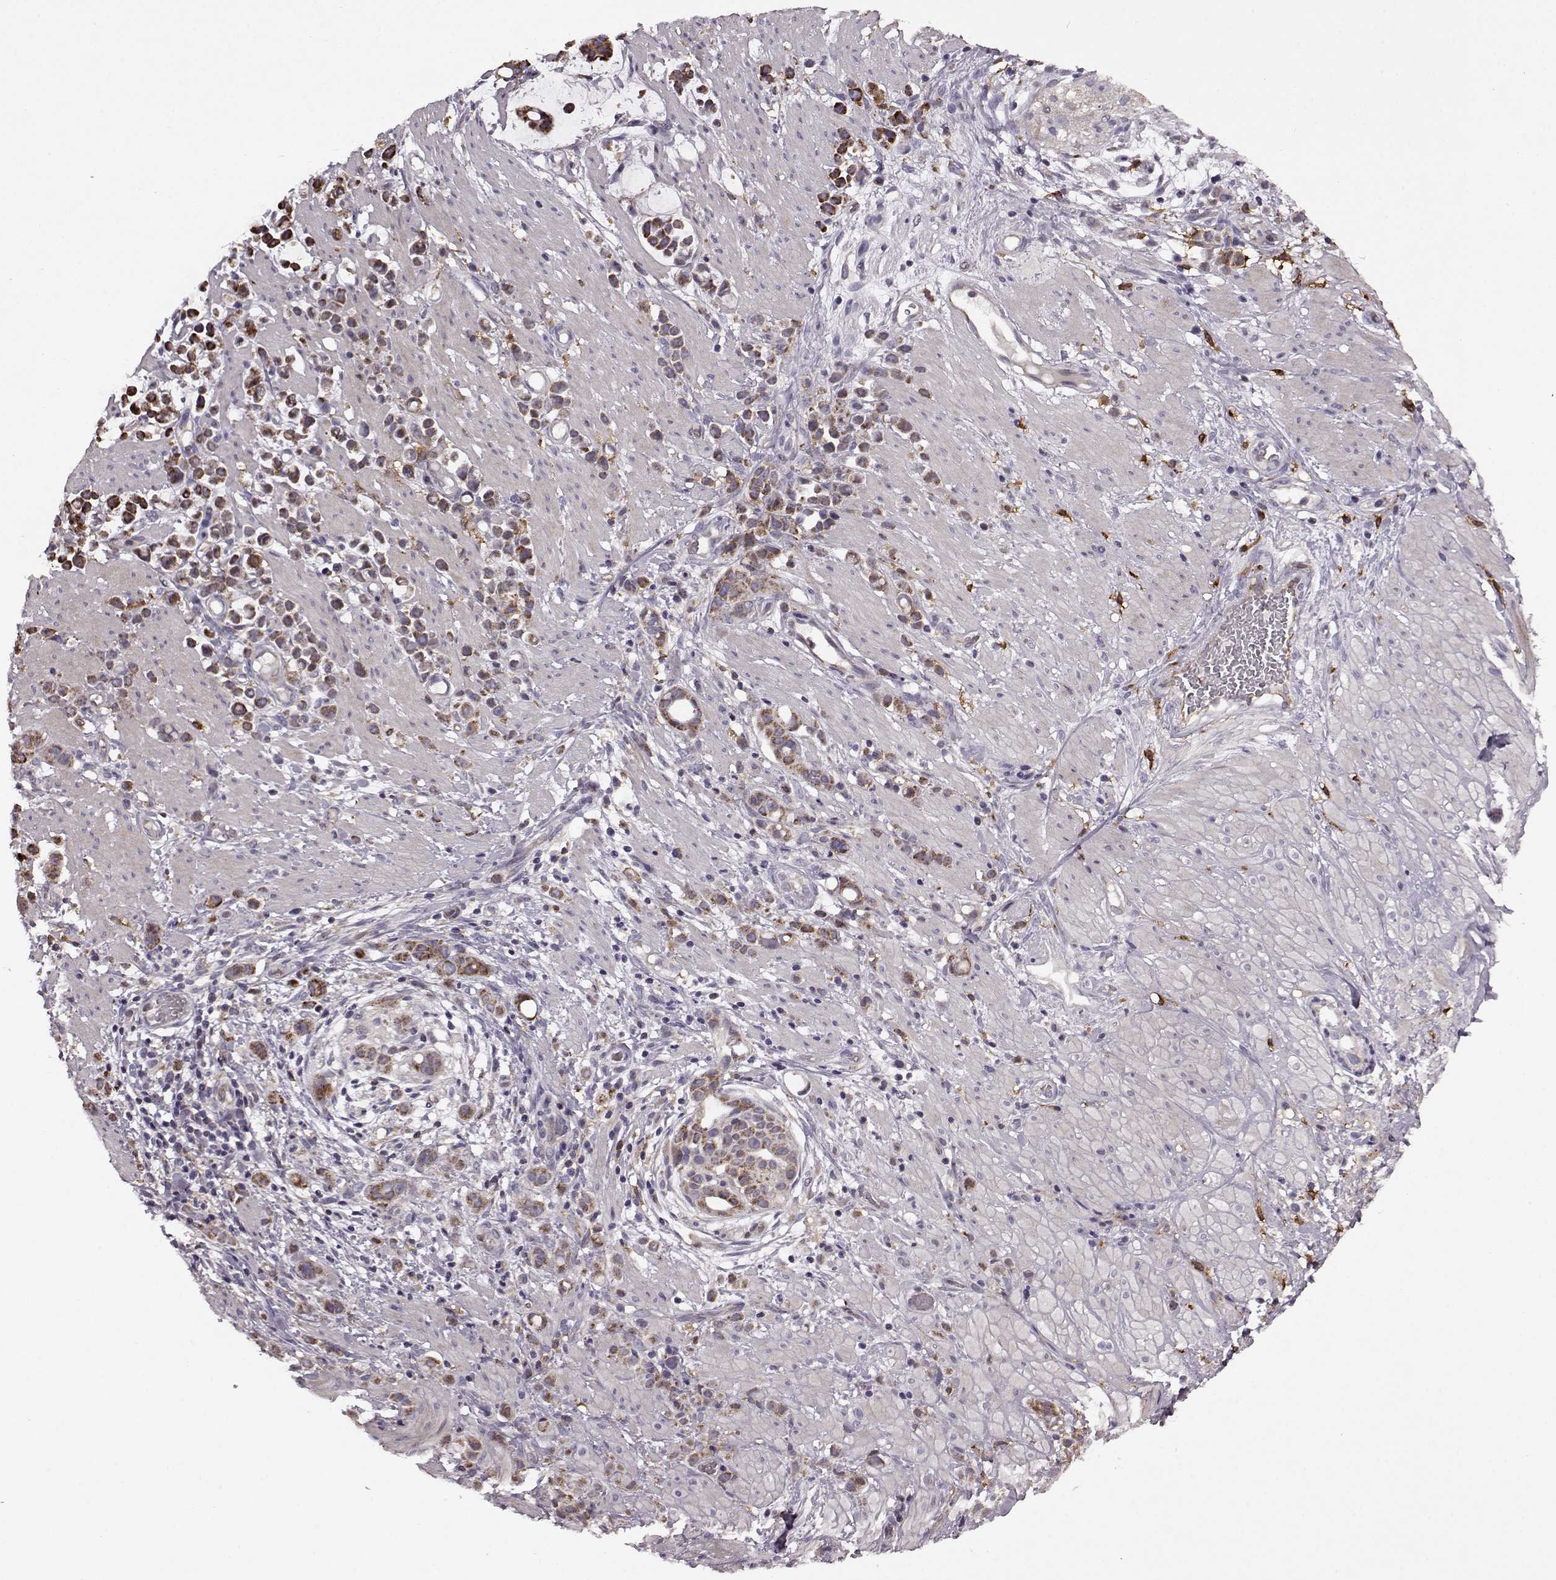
{"staining": {"intensity": "strong", "quantity": ">75%", "location": "cytoplasmic/membranous"}, "tissue": "stomach cancer", "cell_type": "Tumor cells", "image_type": "cancer", "snomed": [{"axis": "morphology", "description": "Adenocarcinoma, NOS"}, {"axis": "topography", "description": "Stomach"}], "caption": "The photomicrograph shows a brown stain indicating the presence of a protein in the cytoplasmic/membranous of tumor cells in stomach adenocarcinoma.", "gene": "MTSS1", "patient": {"sex": "male", "age": 82}}